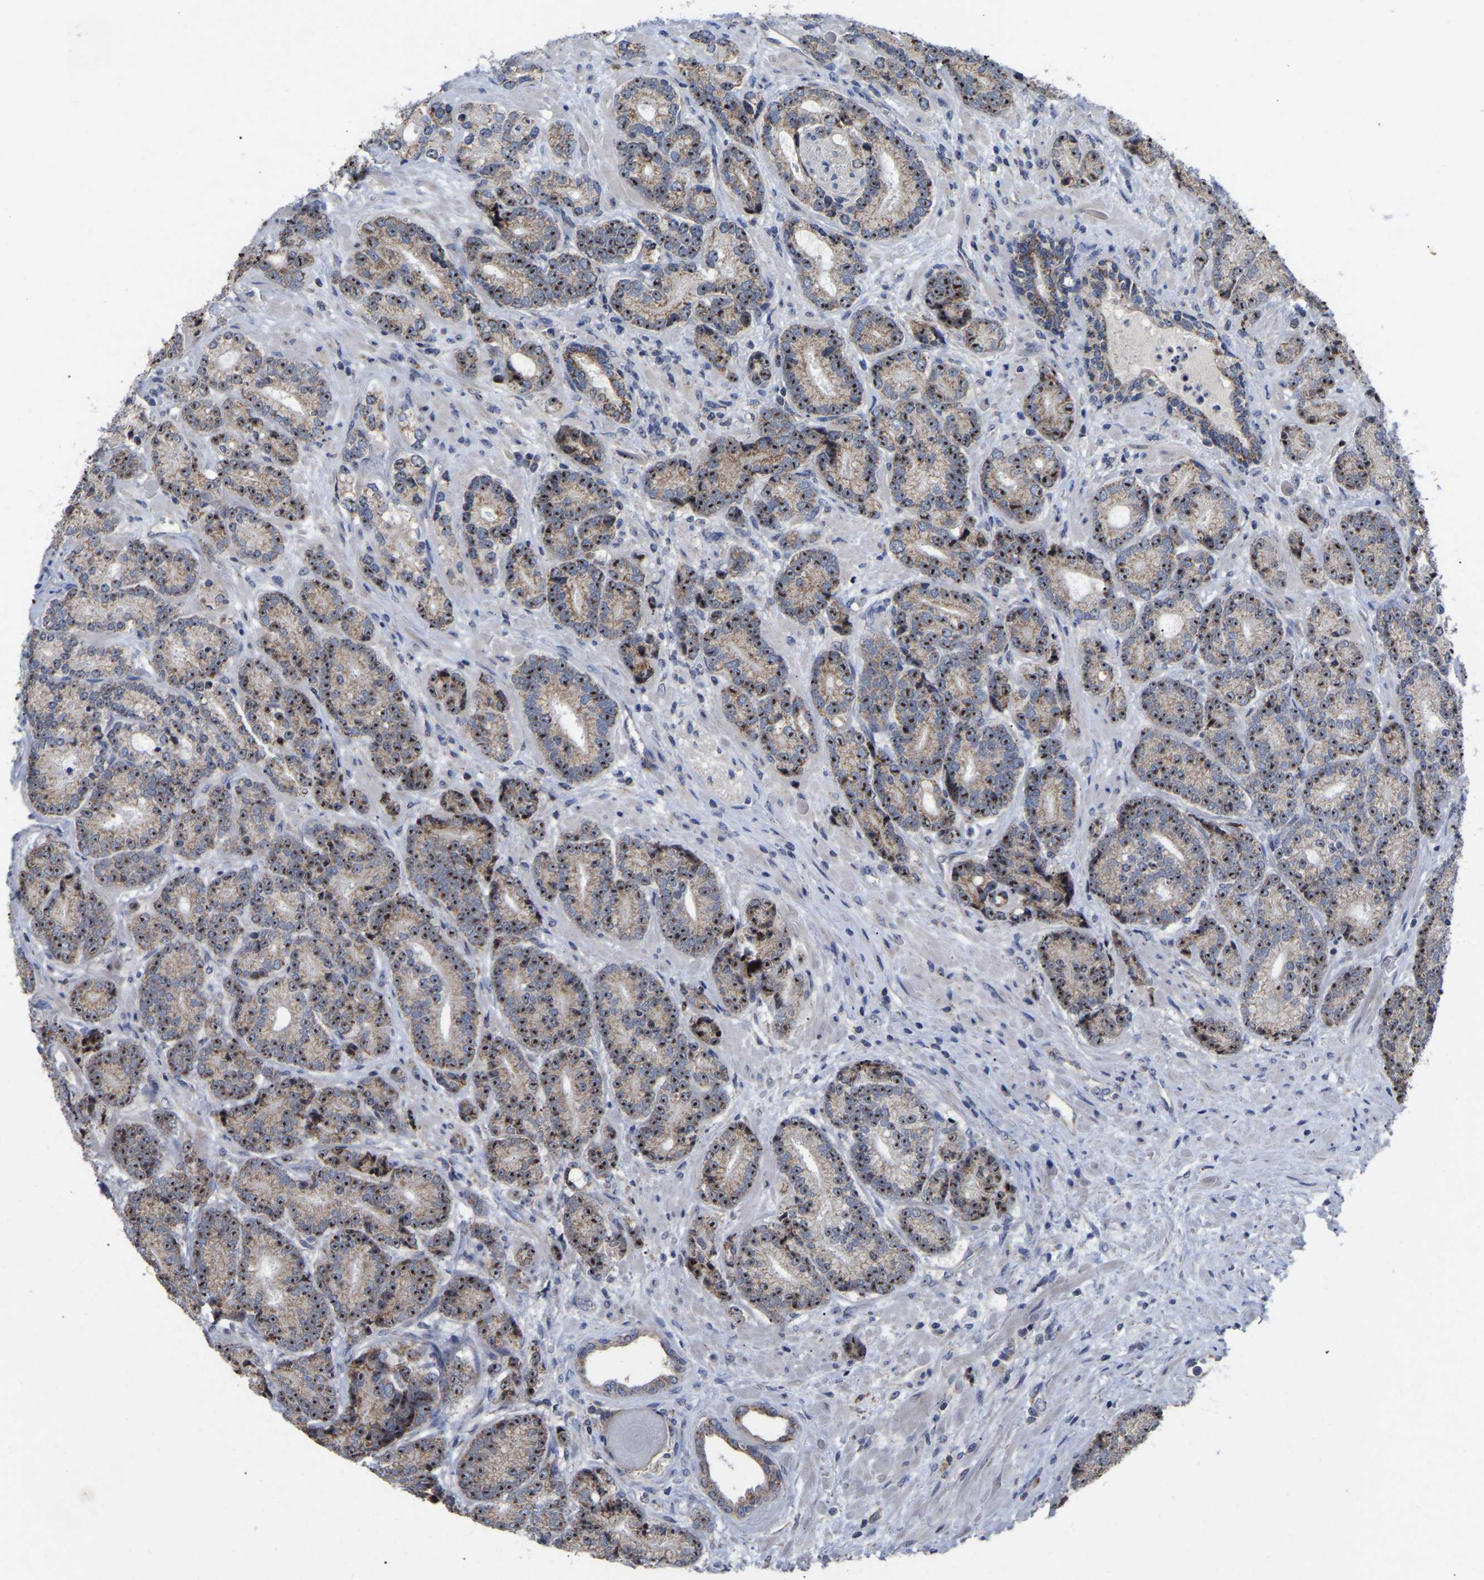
{"staining": {"intensity": "strong", "quantity": ">75%", "location": "cytoplasmic/membranous,nuclear"}, "tissue": "prostate cancer", "cell_type": "Tumor cells", "image_type": "cancer", "snomed": [{"axis": "morphology", "description": "Adenocarcinoma, High grade"}, {"axis": "topography", "description": "Prostate"}], "caption": "Strong cytoplasmic/membranous and nuclear protein expression is seen in approximately >75% of tumor cells in prostate high-grade adenocarcinoma.", "gene": "NOP53", "patient": {"sex": "male", "age": 61}}